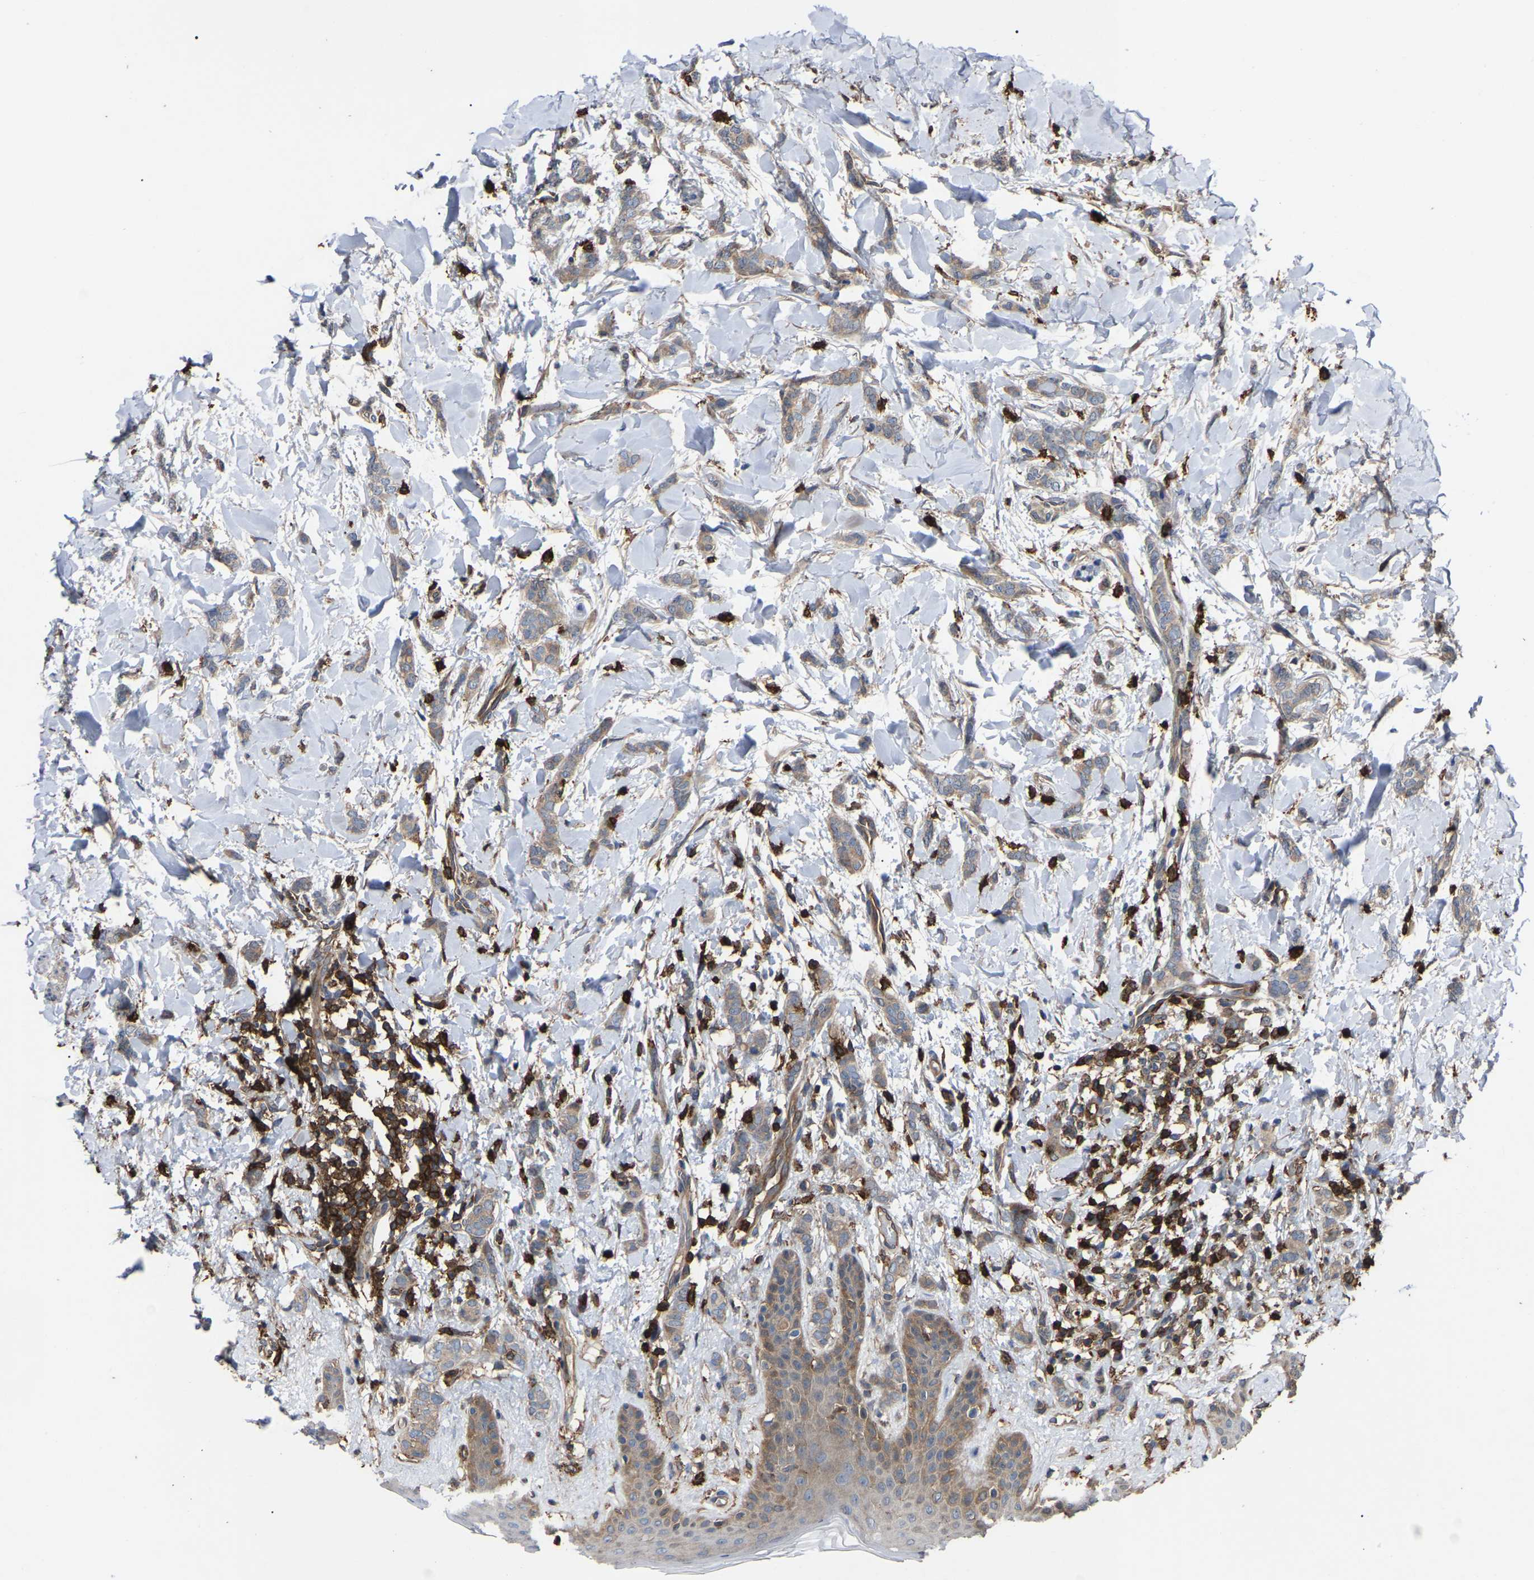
{"staining": {"intensity": "weak", "quantity": "25%-75%", "location": "cytoplasmic/membranous"}, "tissue": "breast cancer", "cell_type": "Tumor cells", "image_type": "cancer", "snomed": [{"axis": "morphology", "description": "Lobular carcinoma"}, {"axis": "topography", "description": "Skin"}, {"axis": "topography", "description": "Breast"}], "caption": "Tumor cells reveal low levels of weak cytoplasmic/membranous expression in approximately 25%-75% of cells in lobular carcinoma (breast).", "gene": "CIT", "patient": {"sex": "female", "age": 46}}